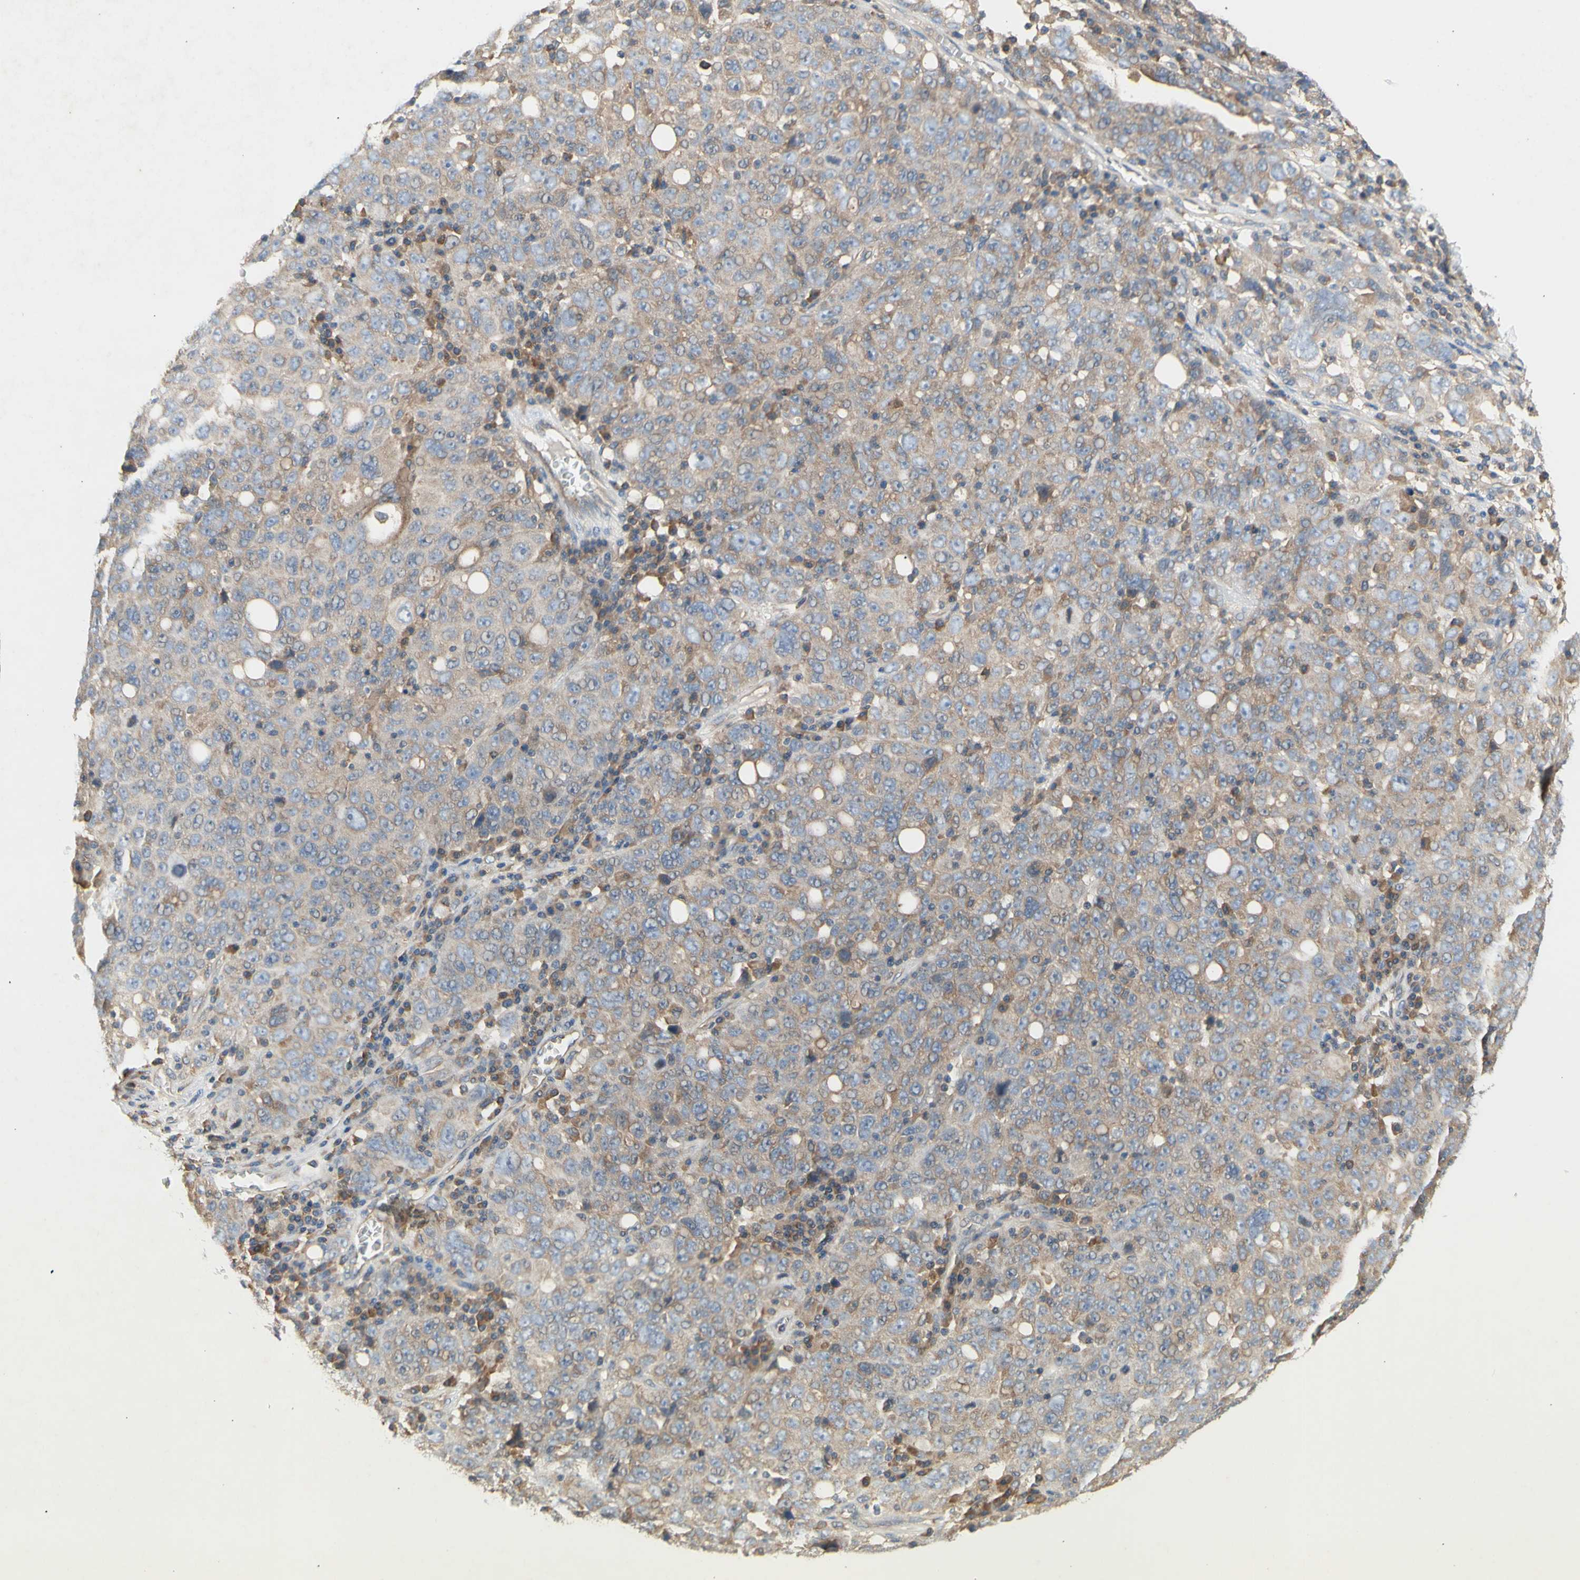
{"staining": {"intensity": "weak", "quantity": ">75%", "location": "cytoplasmic/membranous"}, "tissue": "ovarian cancer", "cell_type": "Tumor cells", "image_type": "cancer", "snomed": [{"axis": "morphology", "description": "Carcinoma, endometroid"}, {"axis": "topography", "description": "Ovary"}], "caption": "Weak cytoplasmic/membranous staining is seen in approximately >75% of tumor cells in ovarian cancer. The staining was performed using DAB, with brown indicating positive protein expression. Nuclei are stained blue with hematoxylin.", "gene": "KLC1", "patient": {"sex": "female", "age": 62}}